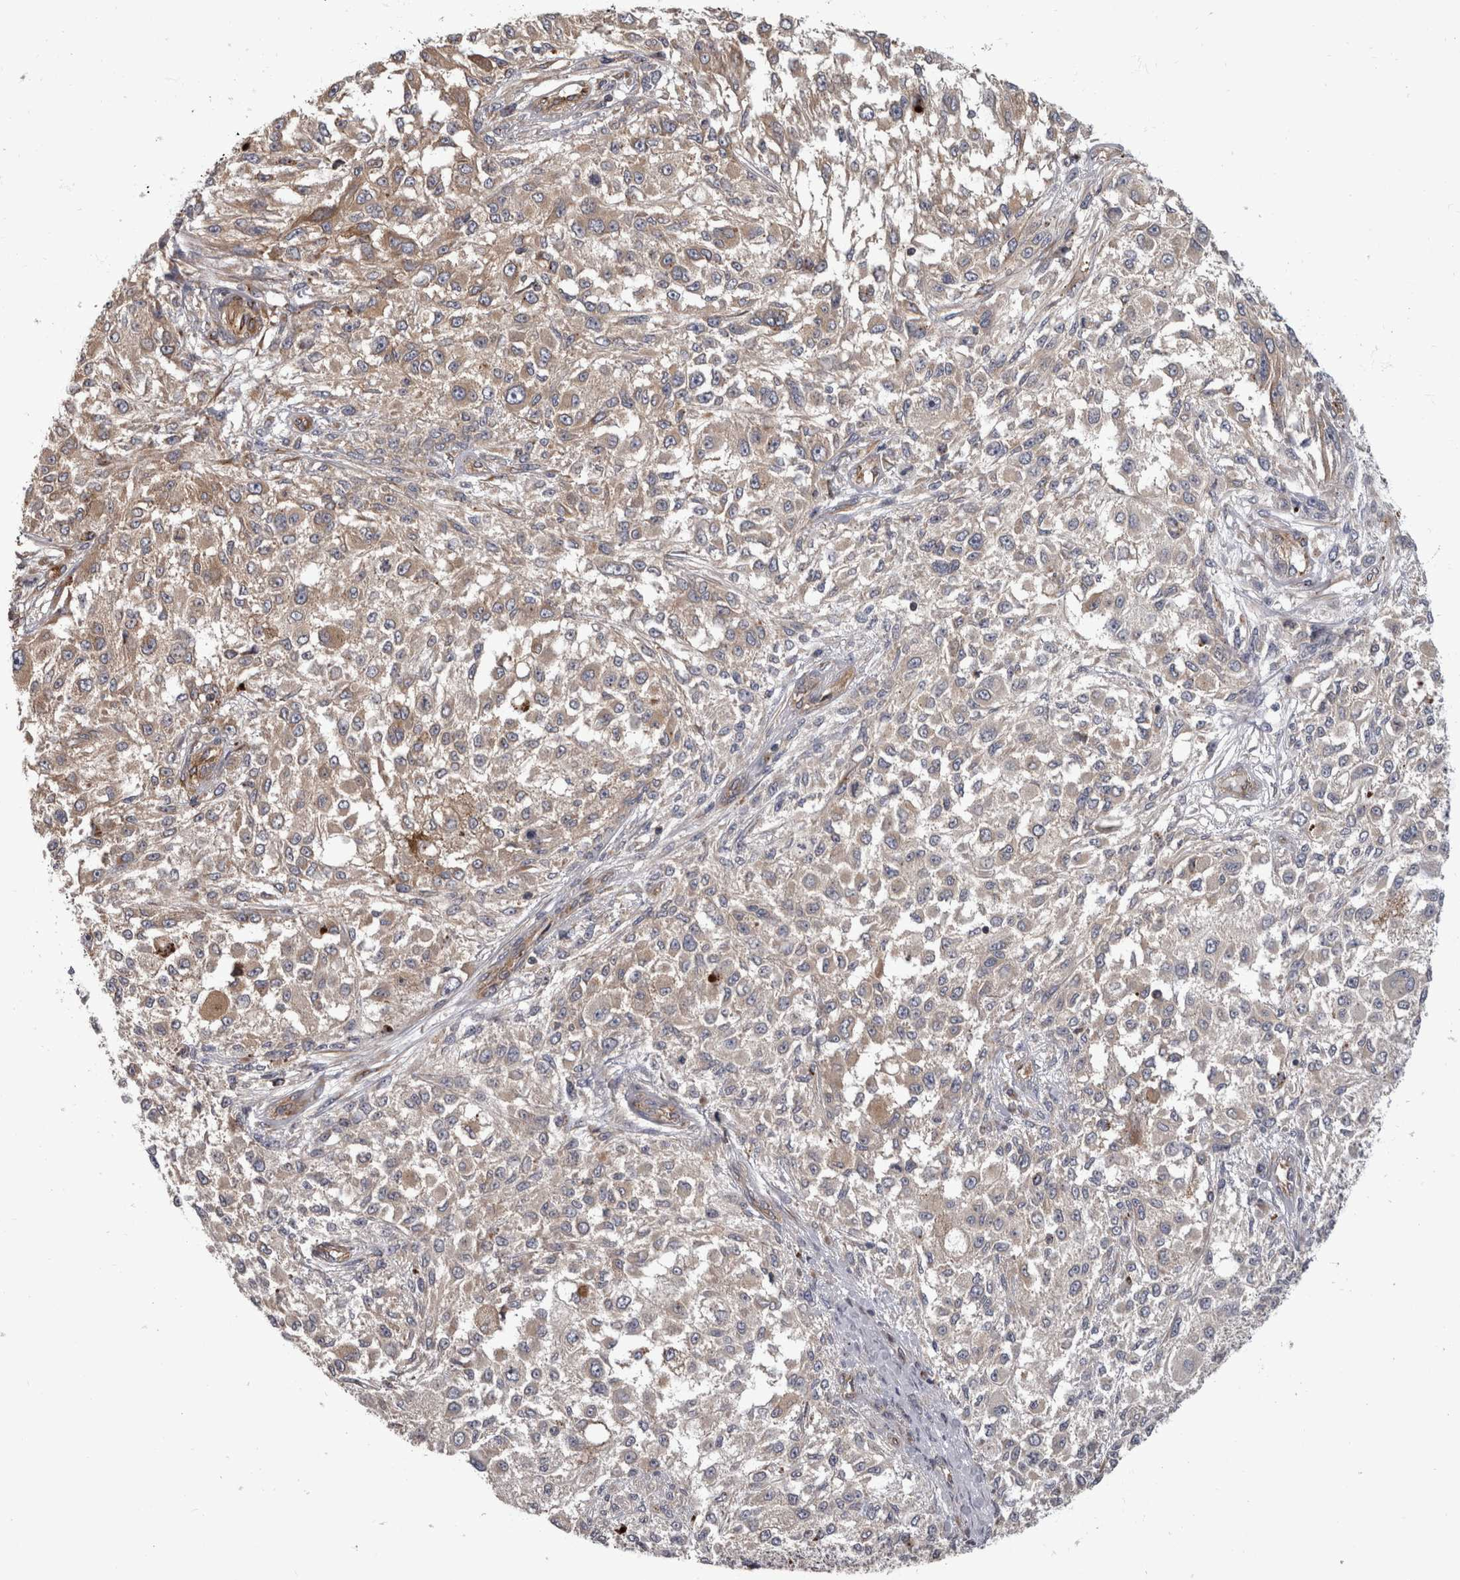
{"staining": {"intensity": "moderate", "quantity": "25%-75%", "location": "cytoplasmic/membranous"}, "tissue": "melanoma", "cell_type": "Tumor cells", "image_type": "cancer", "snomed": [{"axis": "morphology", "description": "Necrosis, NOS"}, {"axis": "morphology", "description": "Malignant melanoma, NOS"}, {"axis": "topography", "description": "Skin"}], "caption": "DAB immunohistochemical staining of melanoma displays moderate cytoplasmic/membranous protein positivity in about 25%-75% of tumor cells.", "gene": "HOOK3", "patient": {"sex": "female", "age": 87}}